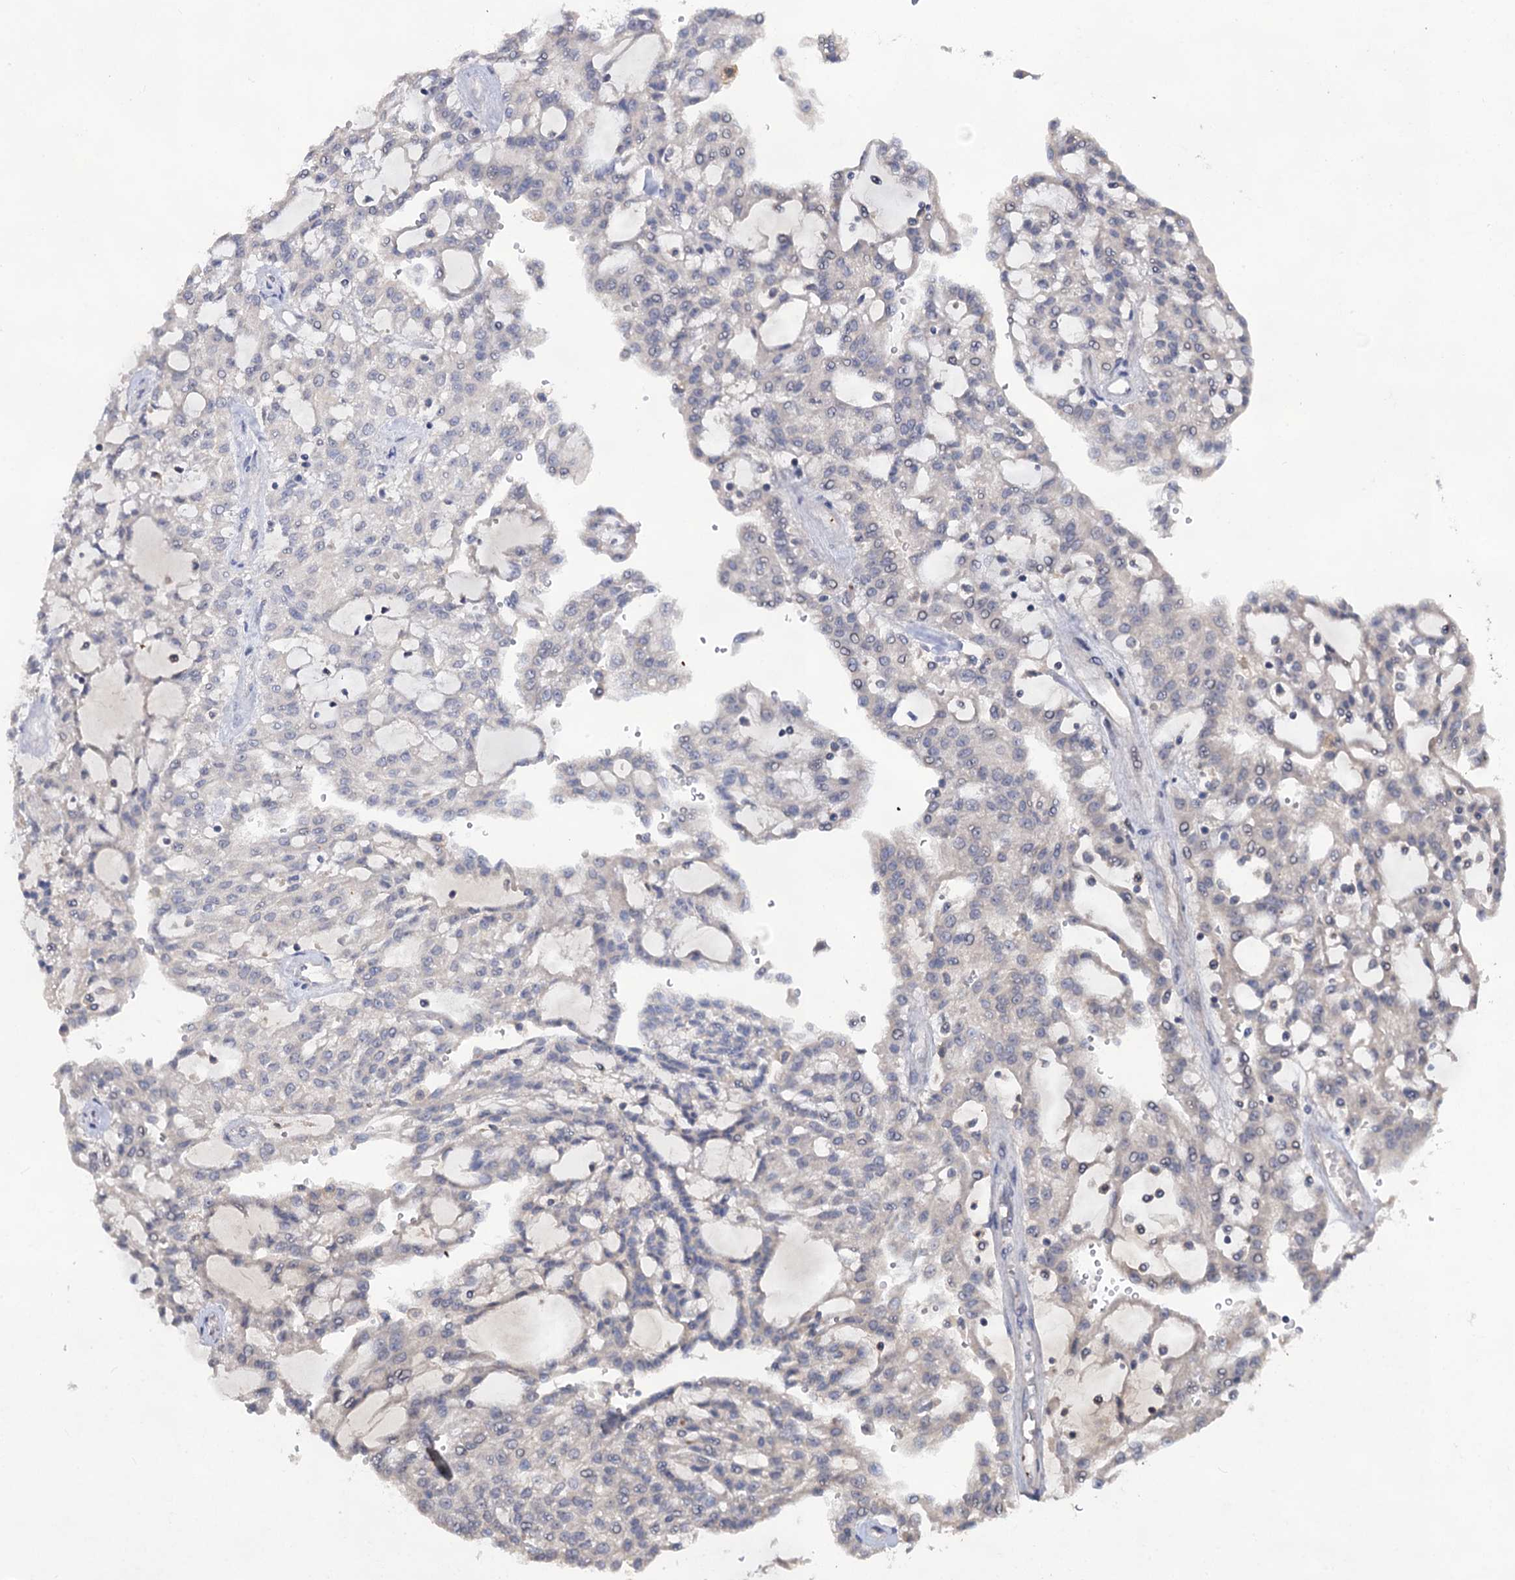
{"staining": {"intensity": "negative", "quantity": "none", "location": "none"}, "tissue": "renal cancer", "cell_type": "Tumor cells", "image_type": "cancer", "snomed": [{"axis": "morphology", "description": "Adenocarcinoma, NOS"}, {"axis": "topography", "description": "Kidney"}], "caption": "IHC photomicrograph of human adenocarcinoma (renal) stained for a protein (brown), which exhibits no positivity in tumor cells. (DAB (3,3'-diaminobenzidine) immunohistochemistry, high magnification).", "gene": "LRRC63", "patient": {"sex": "male", "age": 63}}